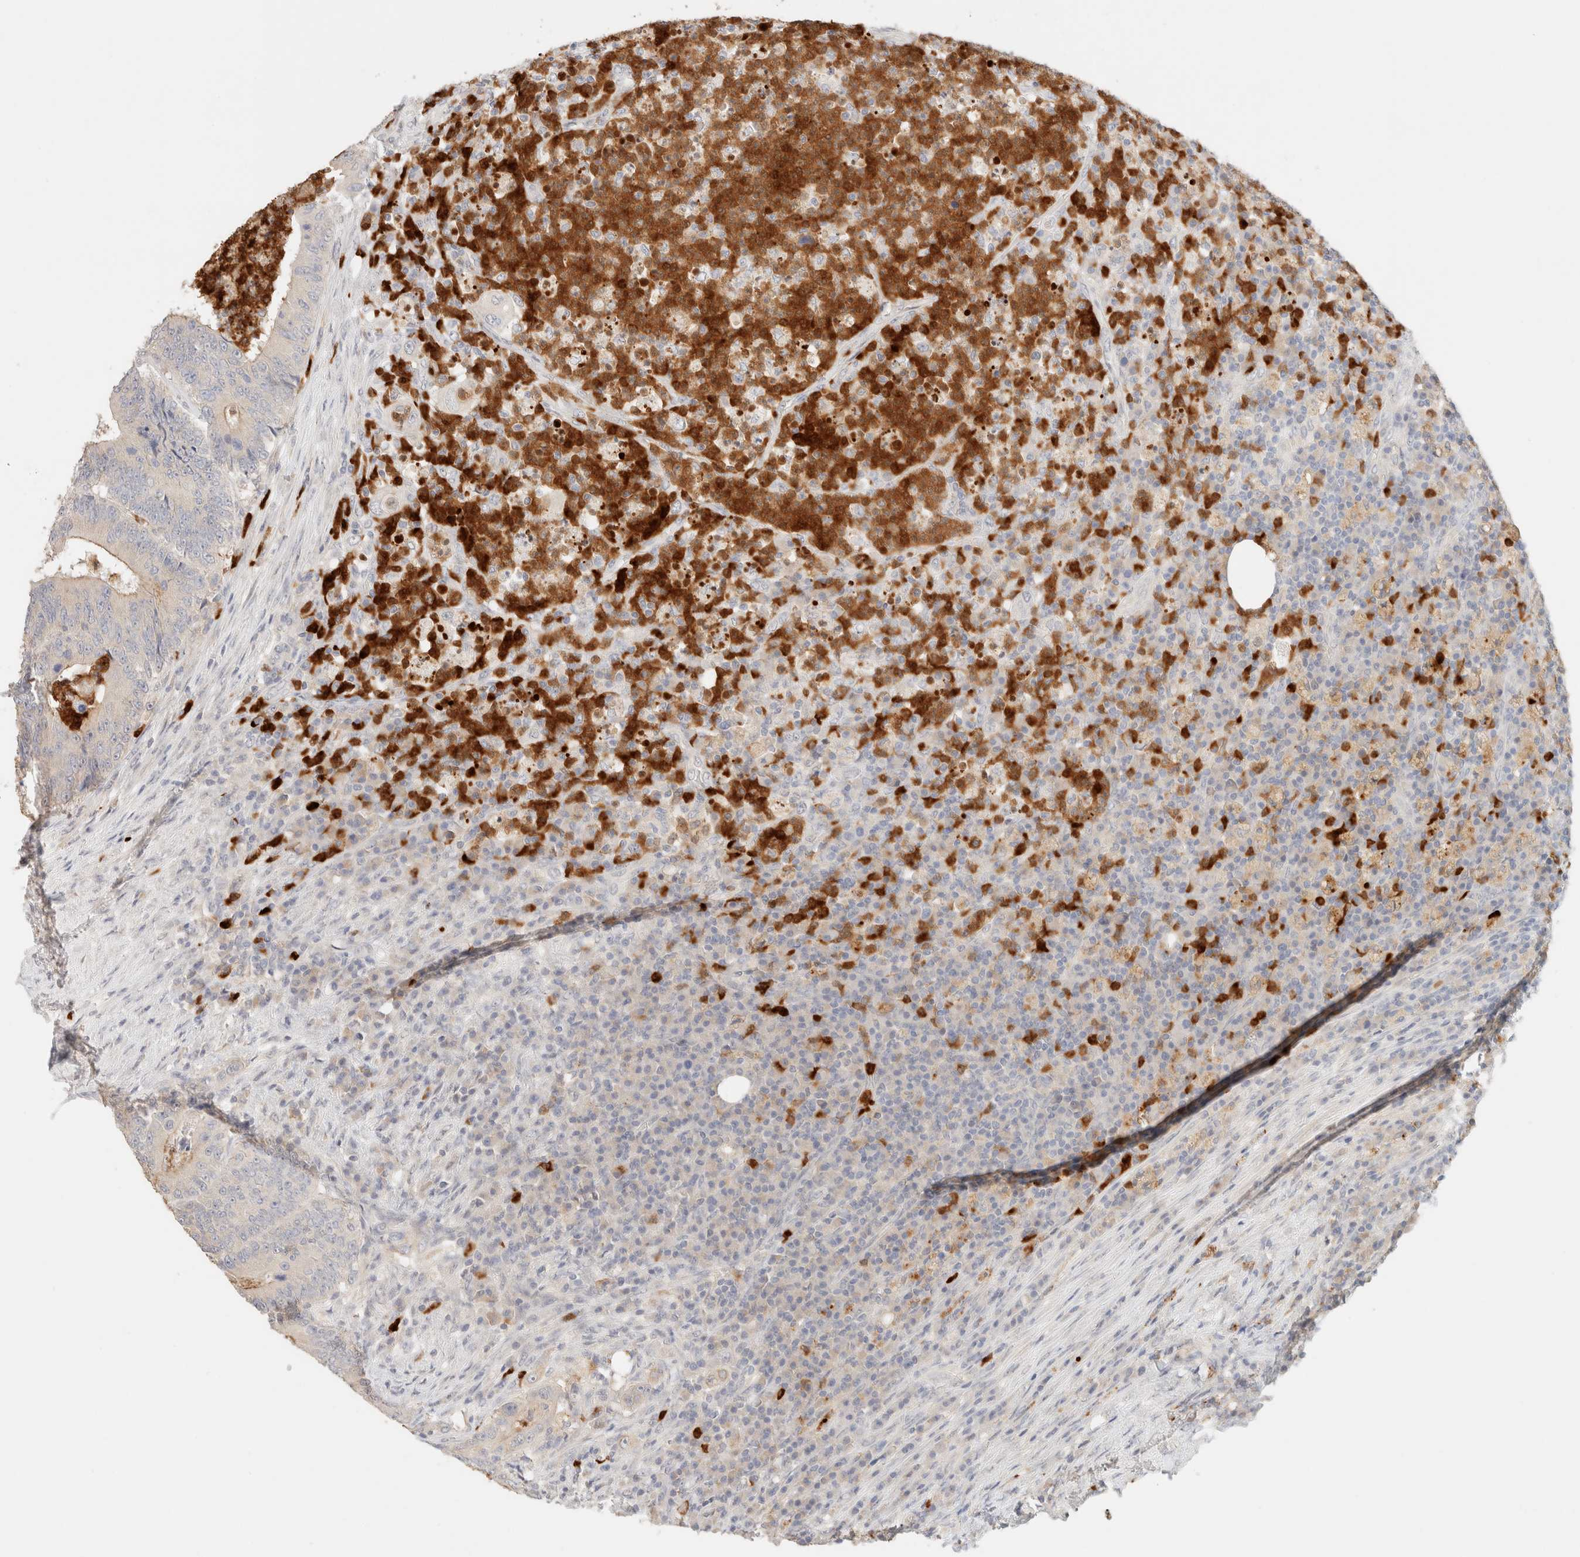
{"staining": {"intensity": "negative", "quantity": "none", "location": "none"}, "tissue": "colorectal cancer", "cell_type": "Tumor cells", "image_type": "cancer", "snomed": [{"axis": "morphology", "description": "Adenocarcinoma, NOS"}, {"axis": "topography", "description": "Colon"}], "caption": "The immunohistochemistry (IHC) image has no significant staining in tumor cells of colorectal adenocarcinoma tissue.", "gene": "SGSM2", "patient": {"sex": "male", "age": 83}}